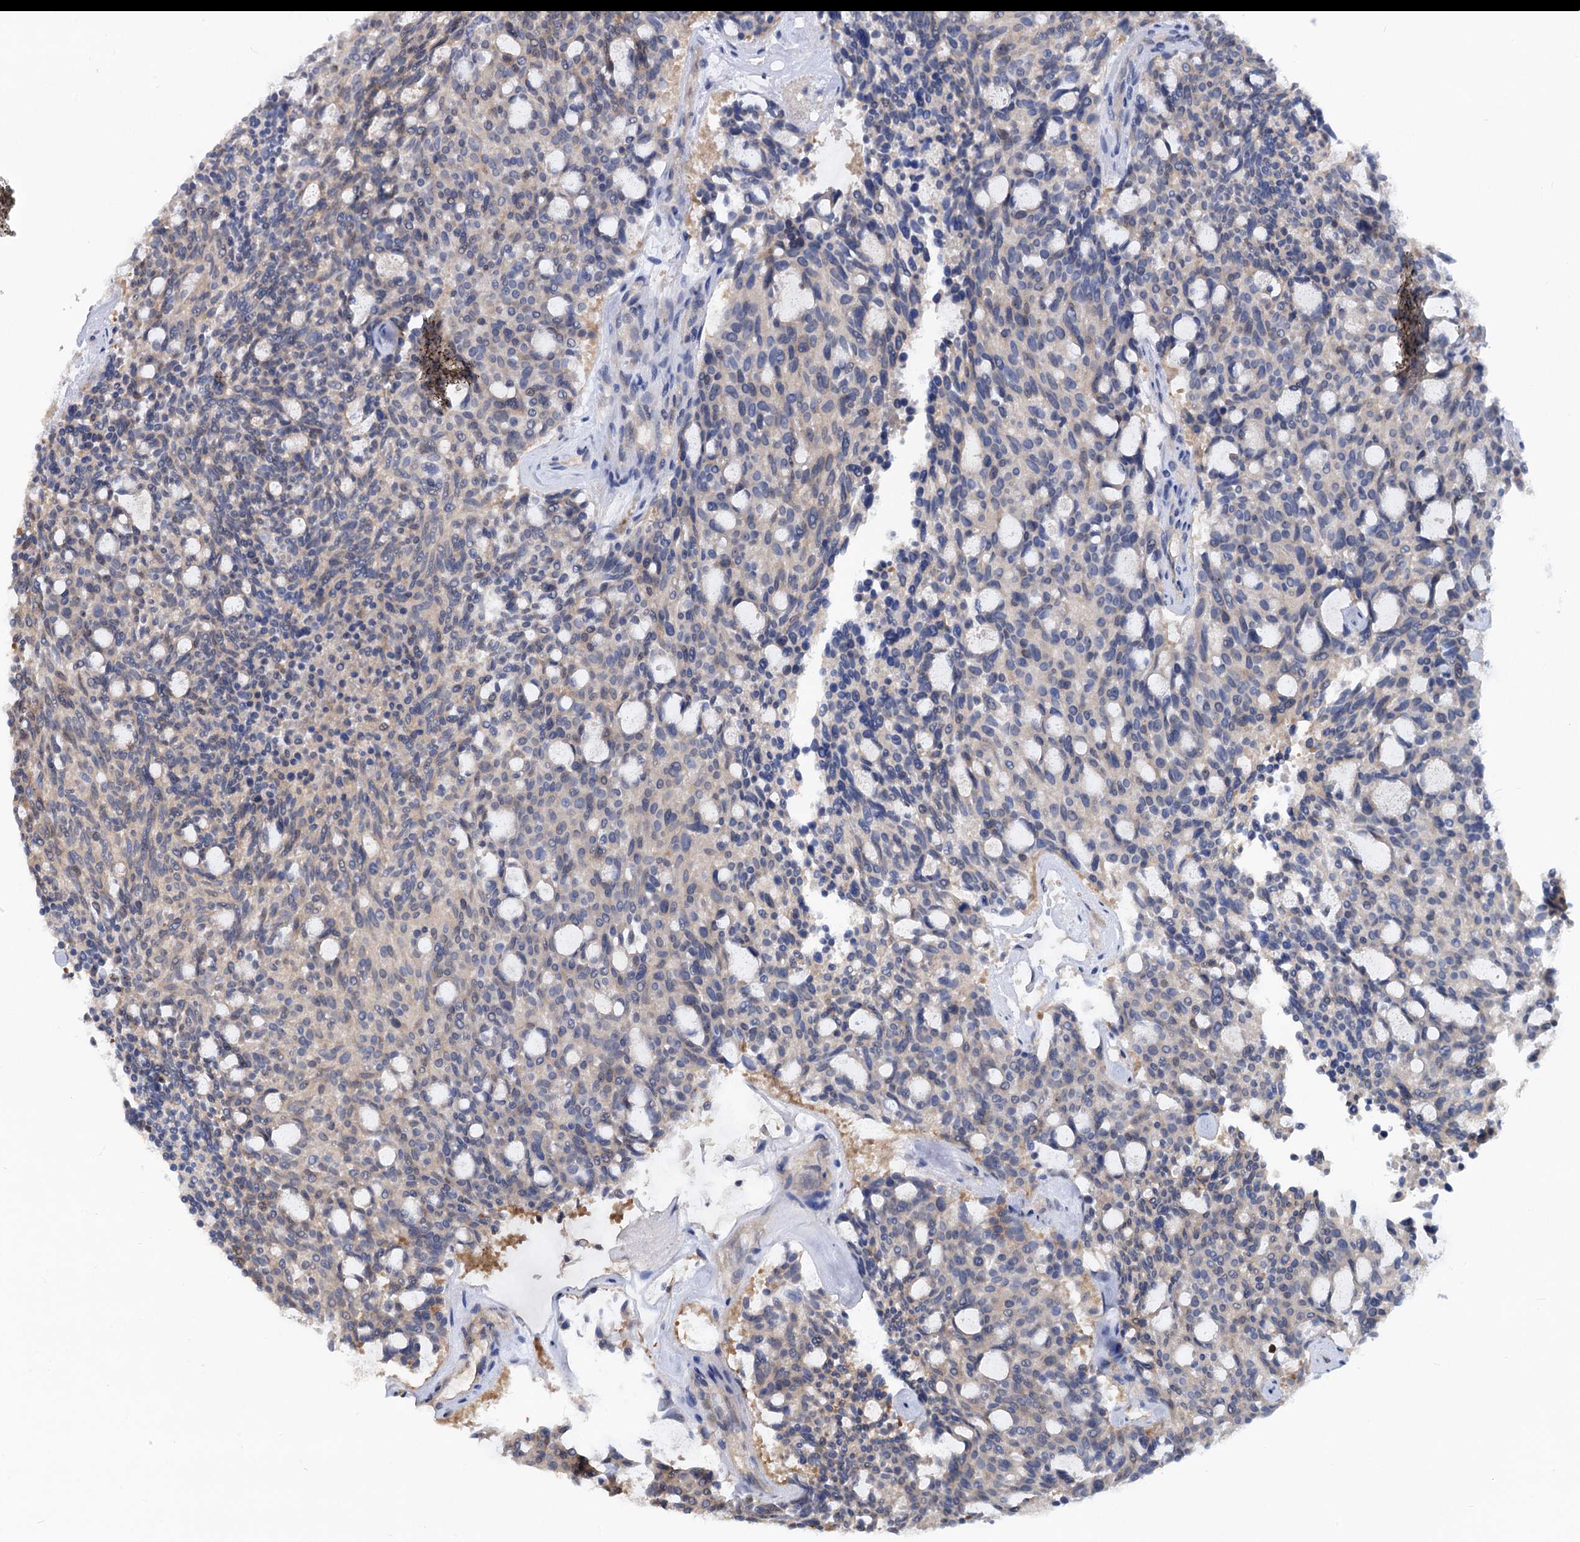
{"staining": {"intensity": "negative", "quantity": "none", "location": "none"}, "tissue": "carcinoid", "cell_type": "Tumor cells", "image_type": "cancer", "snomed": [{"axis": "morphology", "description": "Carcinoid, malignant, NOS"}, {"axis": "topography", "description": "Pancreas"}], "caption": "The image displays no significant positivity in tumor cells of carcinoid.", "gene": "SNX15", "patient": {"sex": "female", "age": 54}}